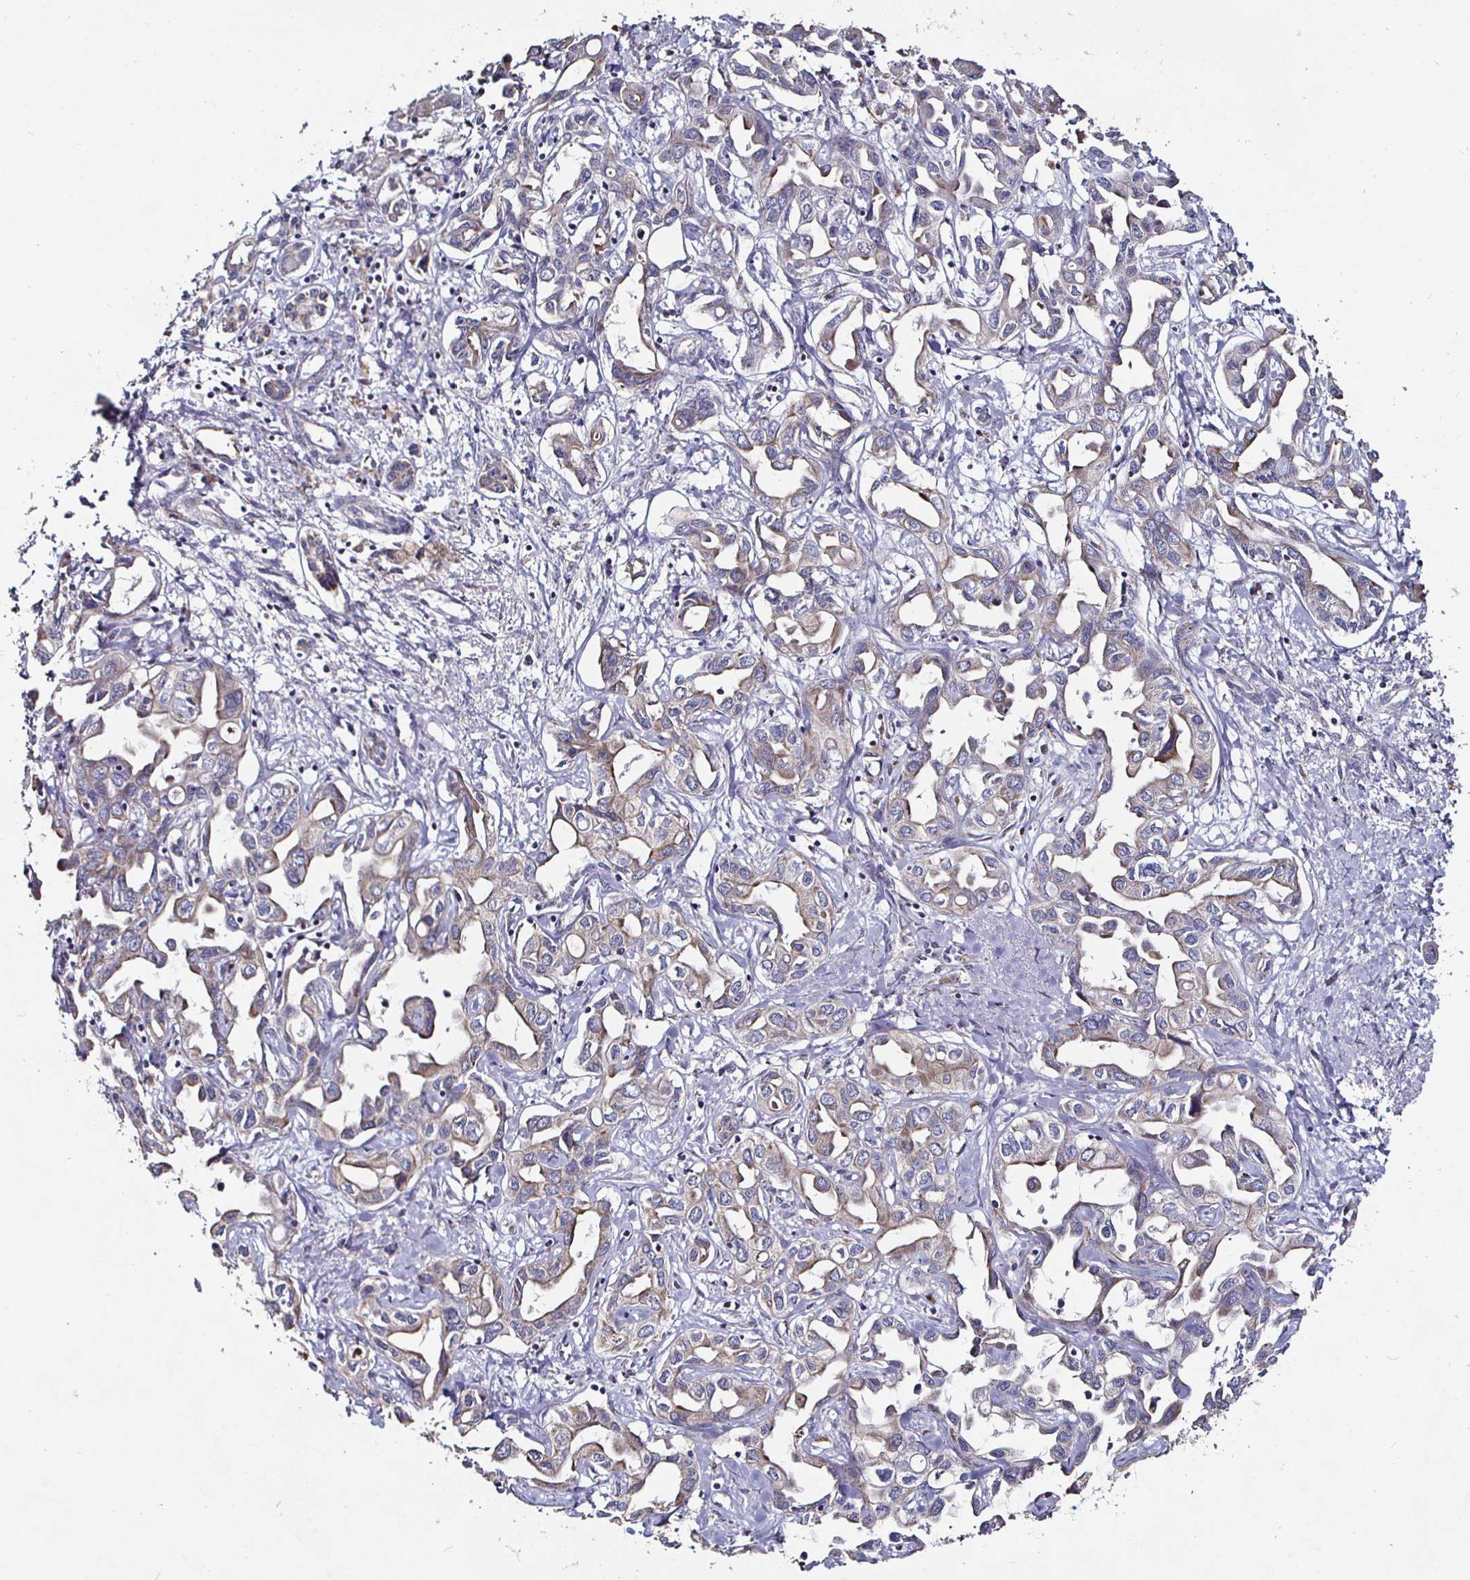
{"staining": {"intensity": "weak", "quantity": ">75%", "location": "cytoplasmic/membranous"}, "tissue": "liver cancer", "cell_type": "Tumor cells", "image_type": "cancer", "snomed": [{"axis": "morphology", "description": "Cholangiocarcinoma"}, {"axis": "topography", "description": "Liver"}], "caption": "Weak cytoplasmic/membranous positivity is seen in approximately >75% of tumor cells in liver cancer.", "gene": "NRSN1", "patient": {"sex": "female", "age": 64}}